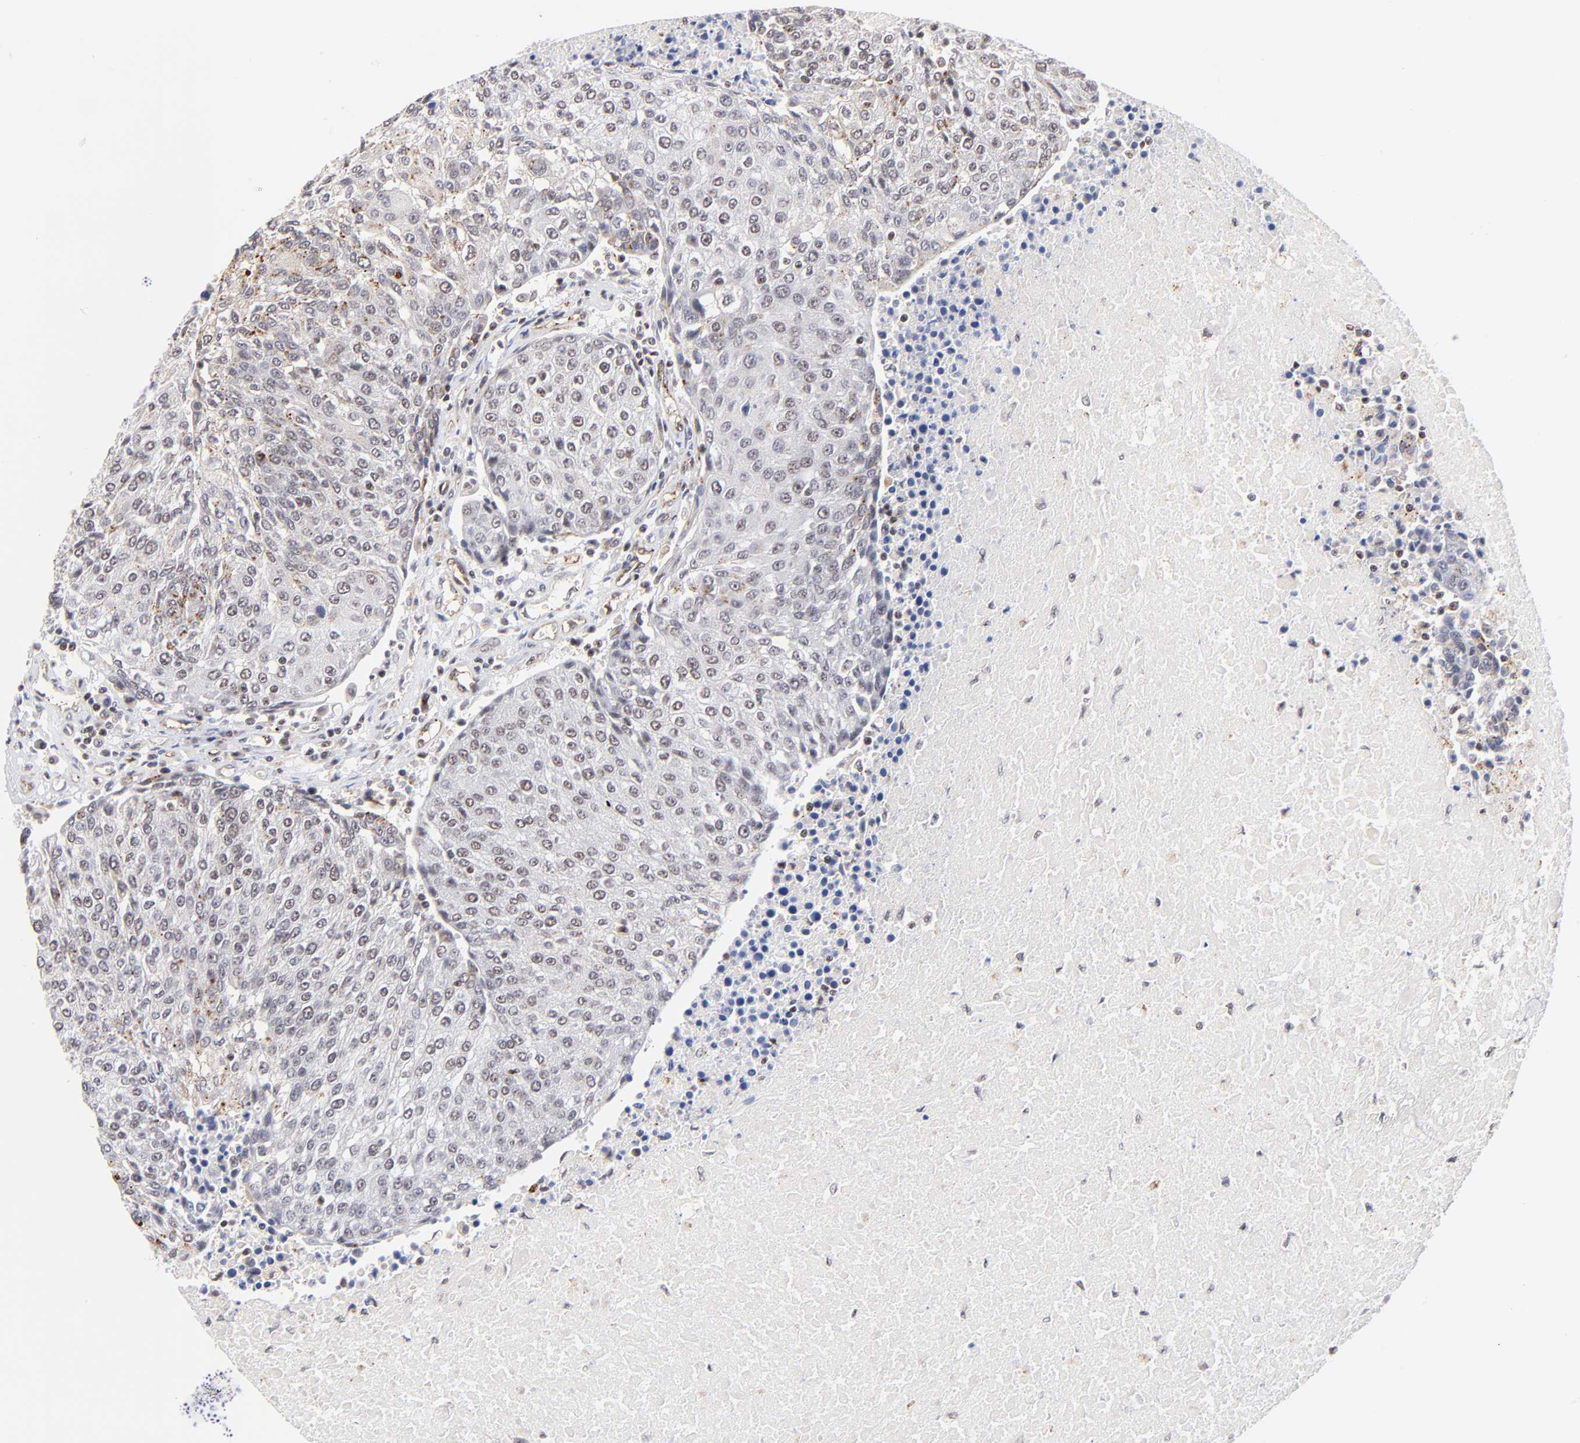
{"staining": {"intensity": "weak", "quantity": "25%-75%", "location": "nuclear"}, "tissue": "urothelial cancer", "cell_type": "Tumor cells", "image_type": "cancer", "snomed": [{"axis": "morphology", "description": "Urothelial carcinoma, High grade"}, {"axis": "topography", "description": "Urinary bladder"}], "caption": "Protein expression analysis of human high-grade urothelial carcinoma reveals weak nuclear expression in about 25%-75% of tumor cells.", "gene": "GABPA", "patient": {"sex": "female", "age": 85}}